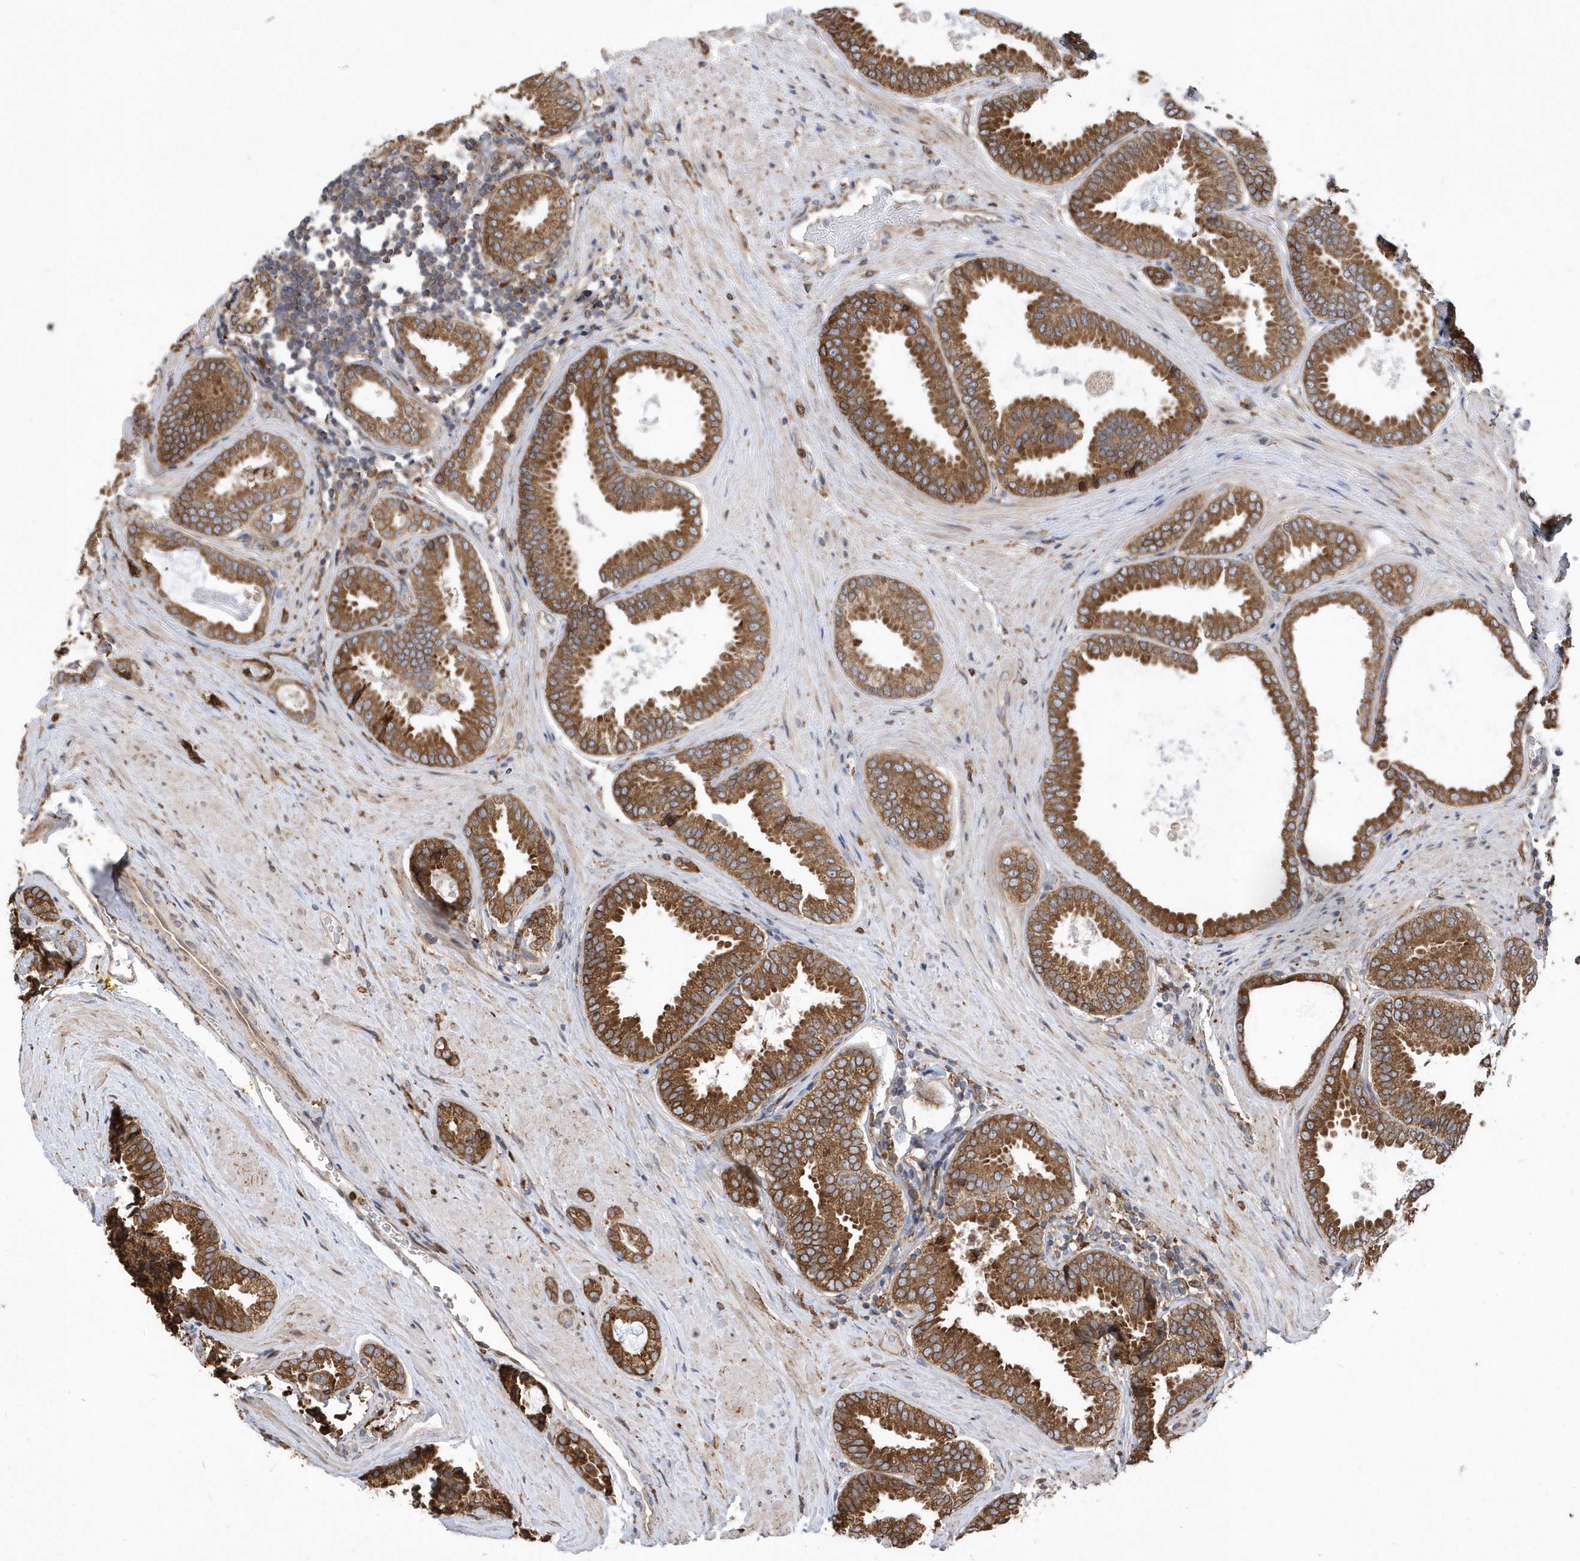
{"staining": {"intensity": "moderate", "quantity": ">75%", "location": "cytoplasmic/membranous"}, "tissue": "prostate cancer", "cell_type": "Tumor cells", "image_type": "cancer", "snomed": [{"axis": "morphology", "description": "Adenocarcinoma, Low grade"}, {"axis": "topography", "description": "Prostate"}], "caption": "IHC image of neoplastic tissue: adenocarcinoma (low-grade) (prostate) stained using immunohistochemistry shows medium levels of moderate protein expression localized specifically in the cytoplasmic/membranous of tumor cells, appearing as a cytoplasmic/membranous brown color.", "gene": "VAMP7", "patient": {"sex": "male", "age": 71}}